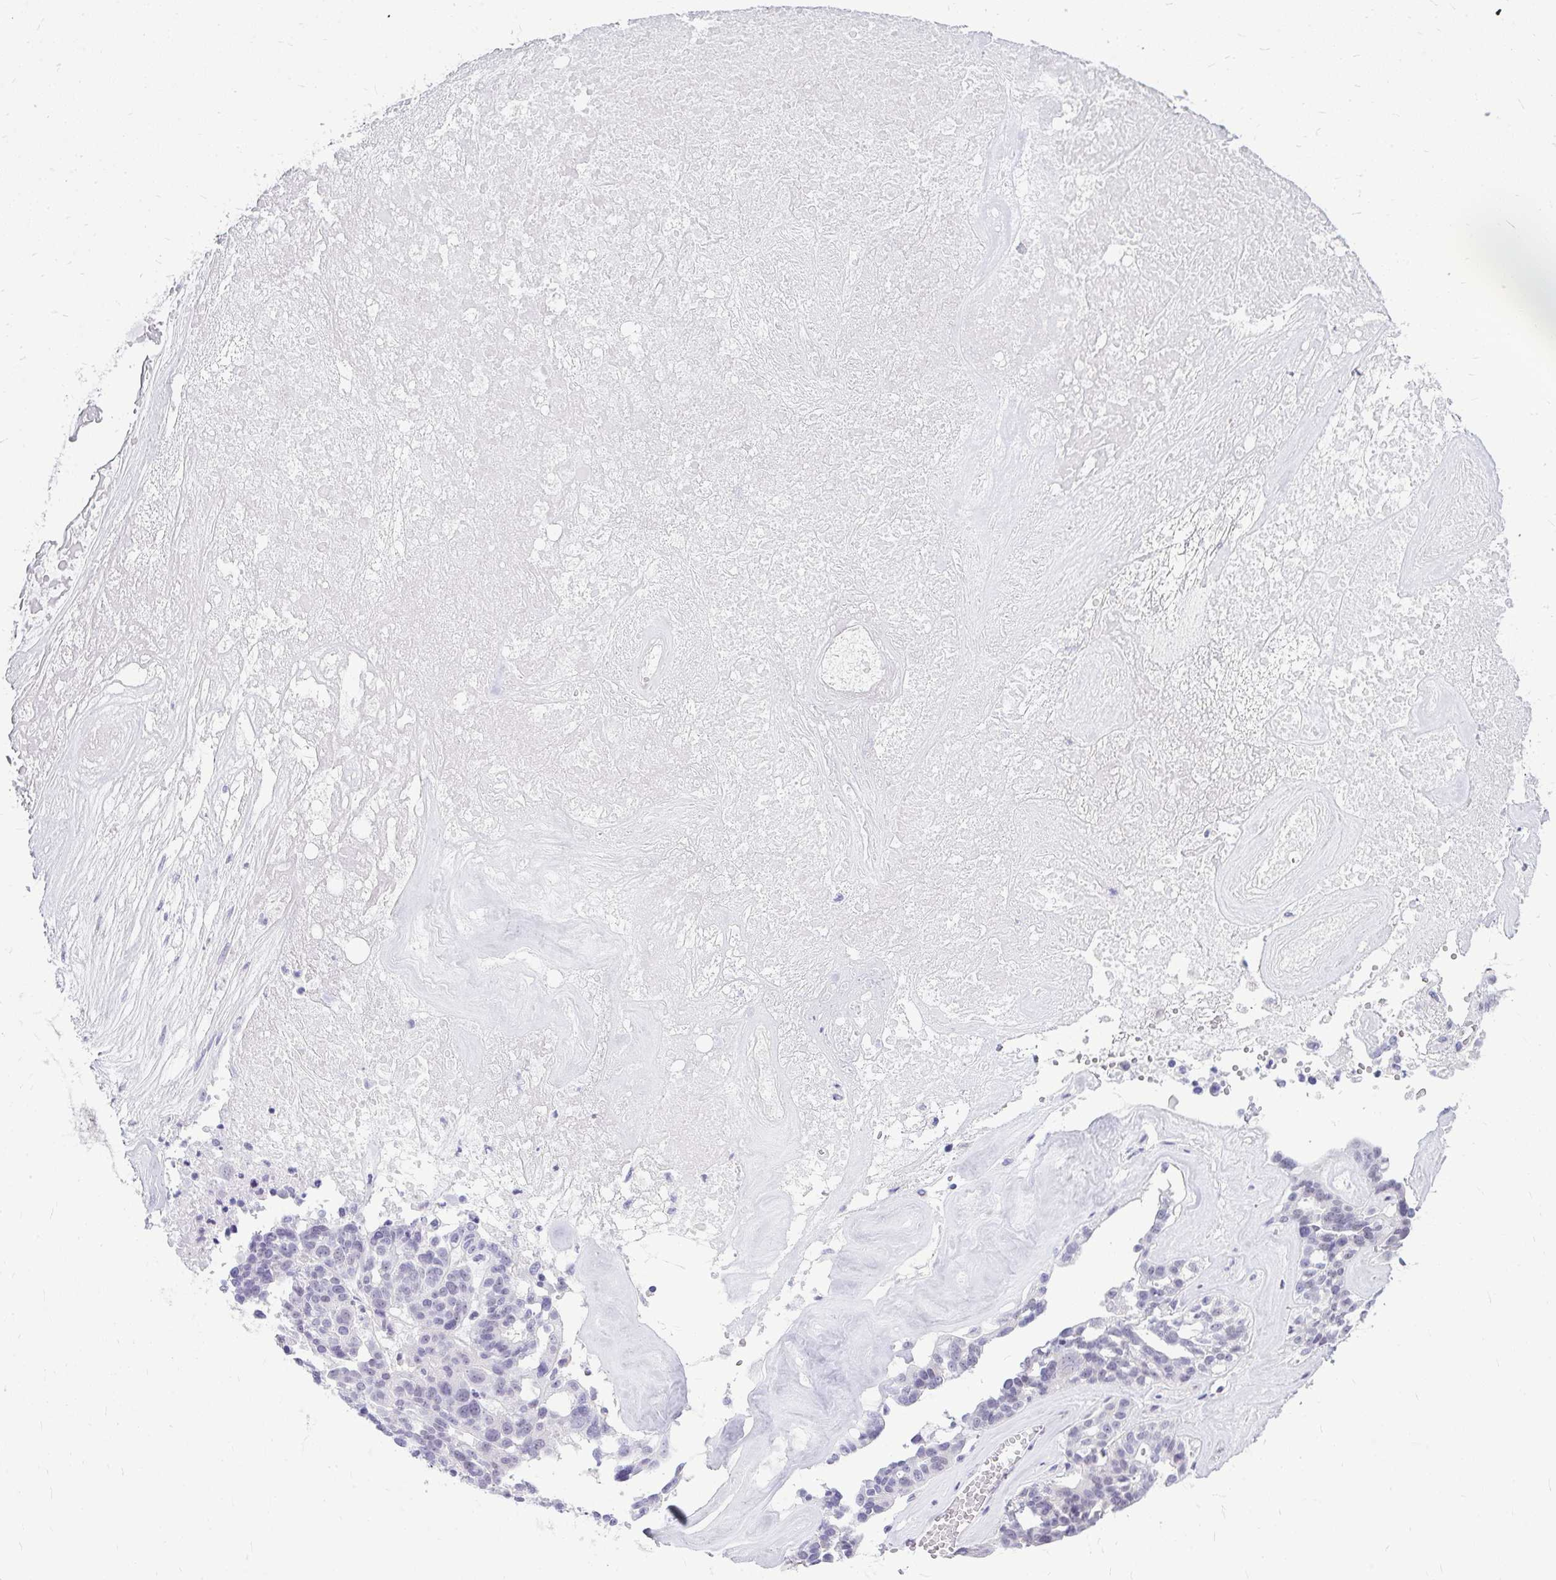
{"staining": {"intensity": "negative", "quantity": "none", "location": "none"}, "tissue": "ovarian cancer", "cell_type": "Tumor cells", "image_type": "cancer", "snomed": [{"axis": "morphology", "description": "Cystadenocarcinoma, serous, NOS"}, {"axis": "topography", "description": "Ovary"}], "caption": "Histopathology image shows no significant protein positivity in tumor cells of ovarian cancer.", "gene": "ZSCAN25", "patient": {"sex": "female", "age": 59}}